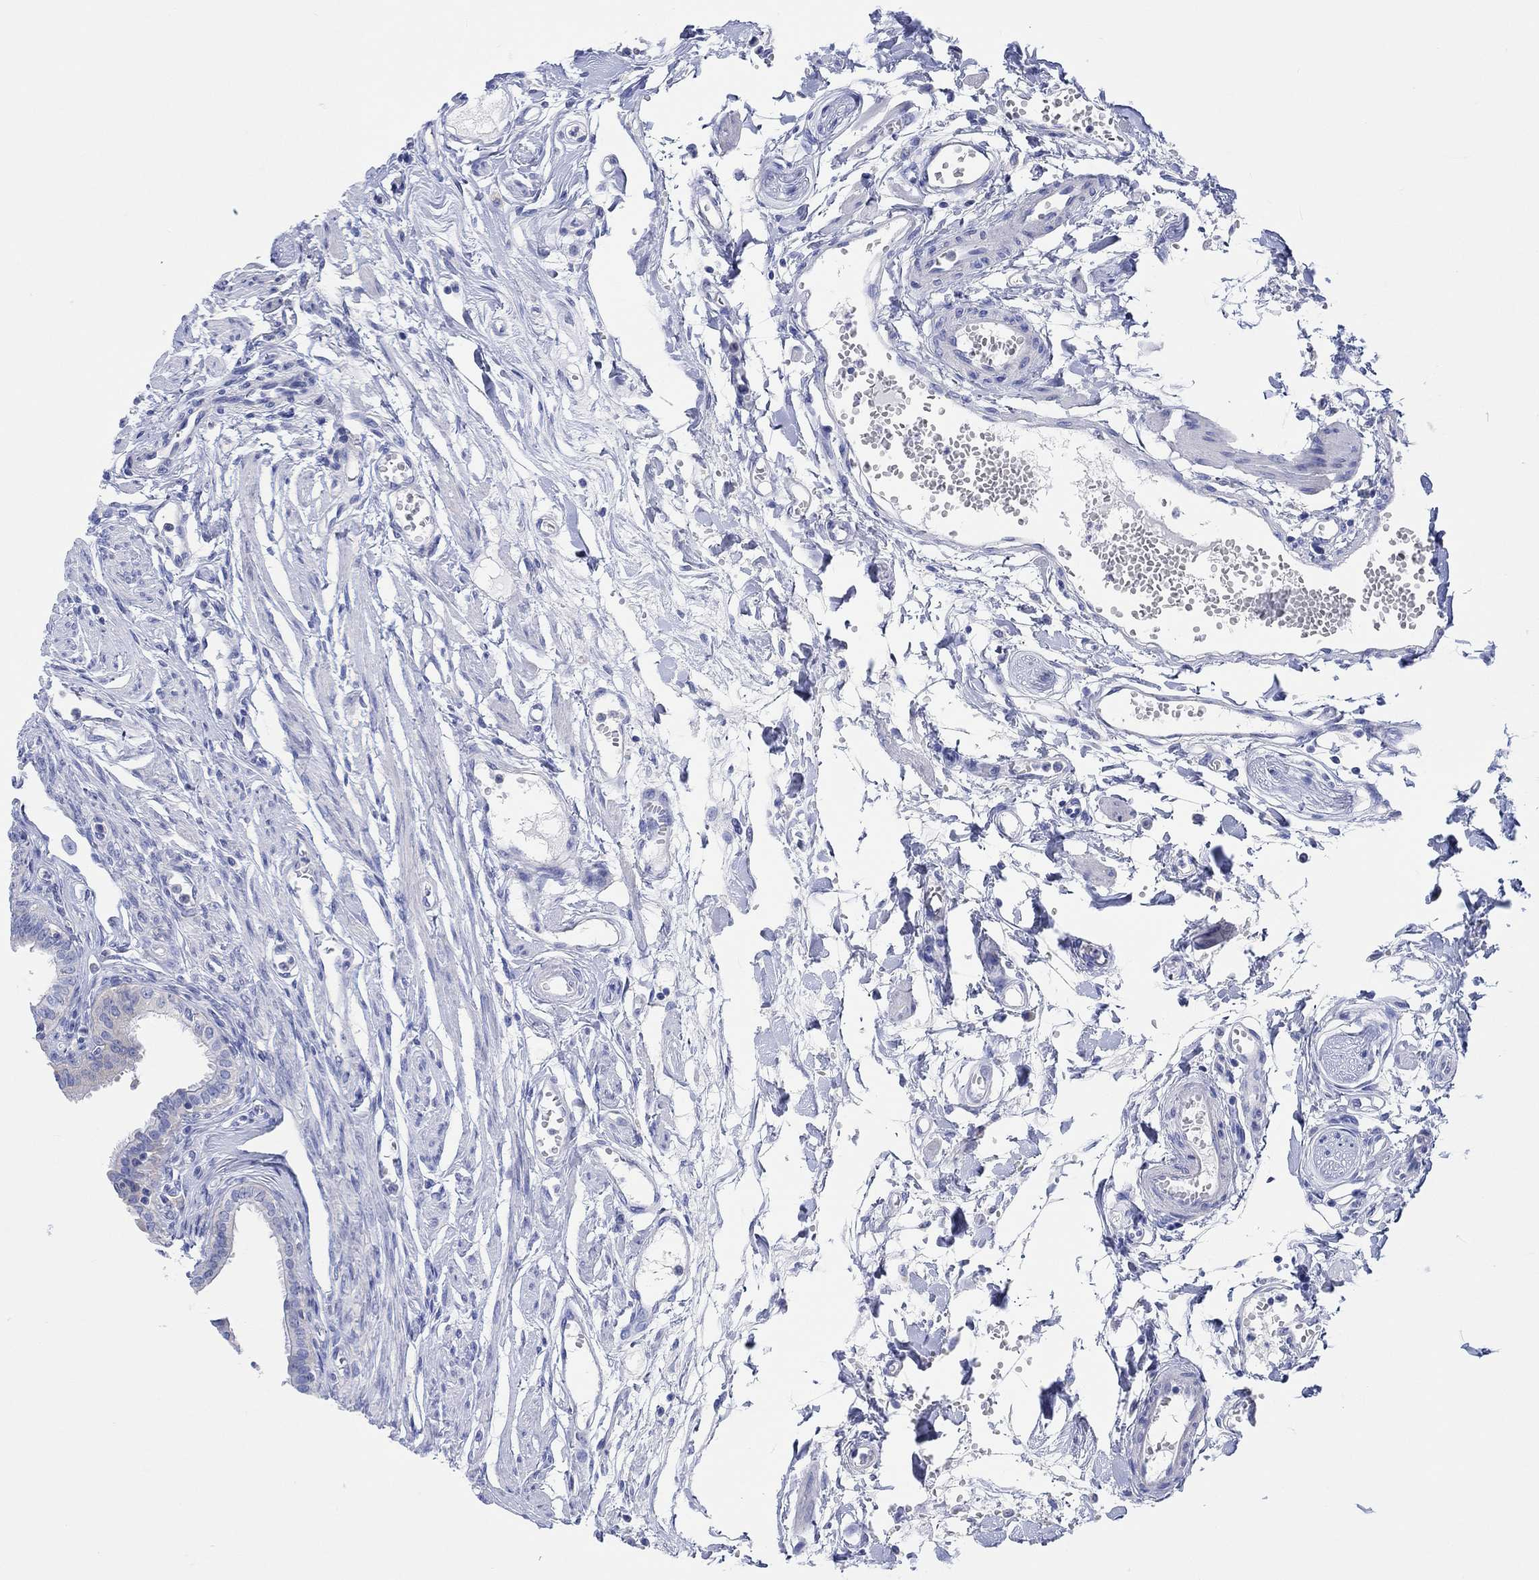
{"staining": {"intensity": "negative", "quantity": "none", "location": "none"}, "tissue": "fallopian tube", "cell_type": "Glandular cells", "image_type": "normal", "snomed": [{"axis": "morphology", "description": "Normal tissue, NOS"}, {"axis": "morphology", "description": "Carcinoma, endometroid"}, {"axis": "topography", "description": "Fallopian tube"}, {"axis": "topography", "description": "Ovary"}], "caption": "Human fallopian tube stained for a protein using immunohistochemistry (IHC) exhibits no positivity in glandular cells.", "gene": "REEP6", "patient": {"sex": "female", "age": 42}}